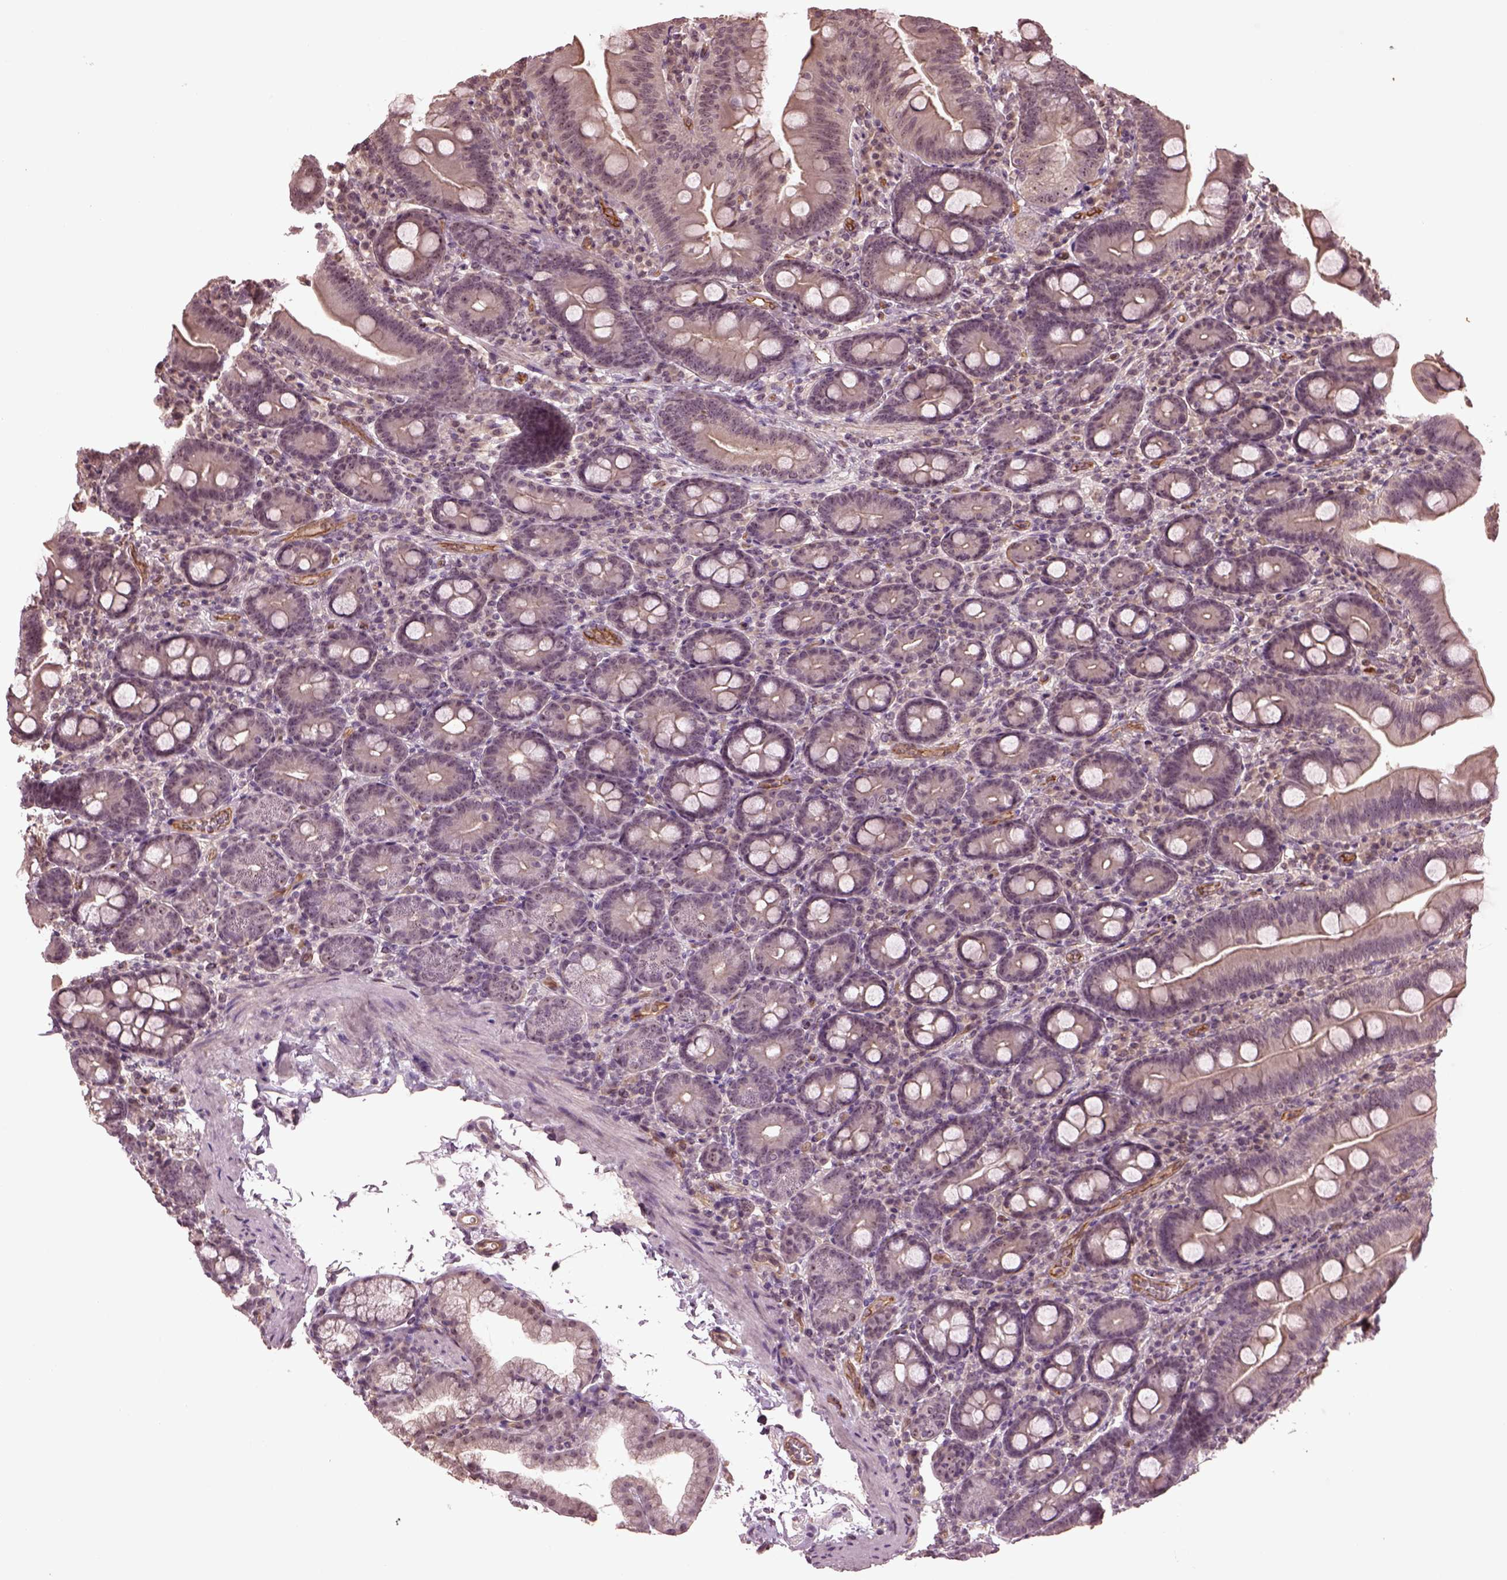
{"staining": {"intensity": "weak", "quantity": "<25%", "location": "cytoplasmic/membranous,nuclear"}, "tissue": "duodenum", "cell_type": "Glandular cells", "image_type": "normal", "snomed": [{"axis": "morphology", "description": "Normal tissue, NOS"}, {"axis": "topography", "description": "Duodenum"}], "caption": "This is a micrograph of immunohistochemistry staining of benign duodenum, which shows no positivity in glandular cells.", "gene": "GNRH1", "patient": {"sex": "male", "age": 59}}